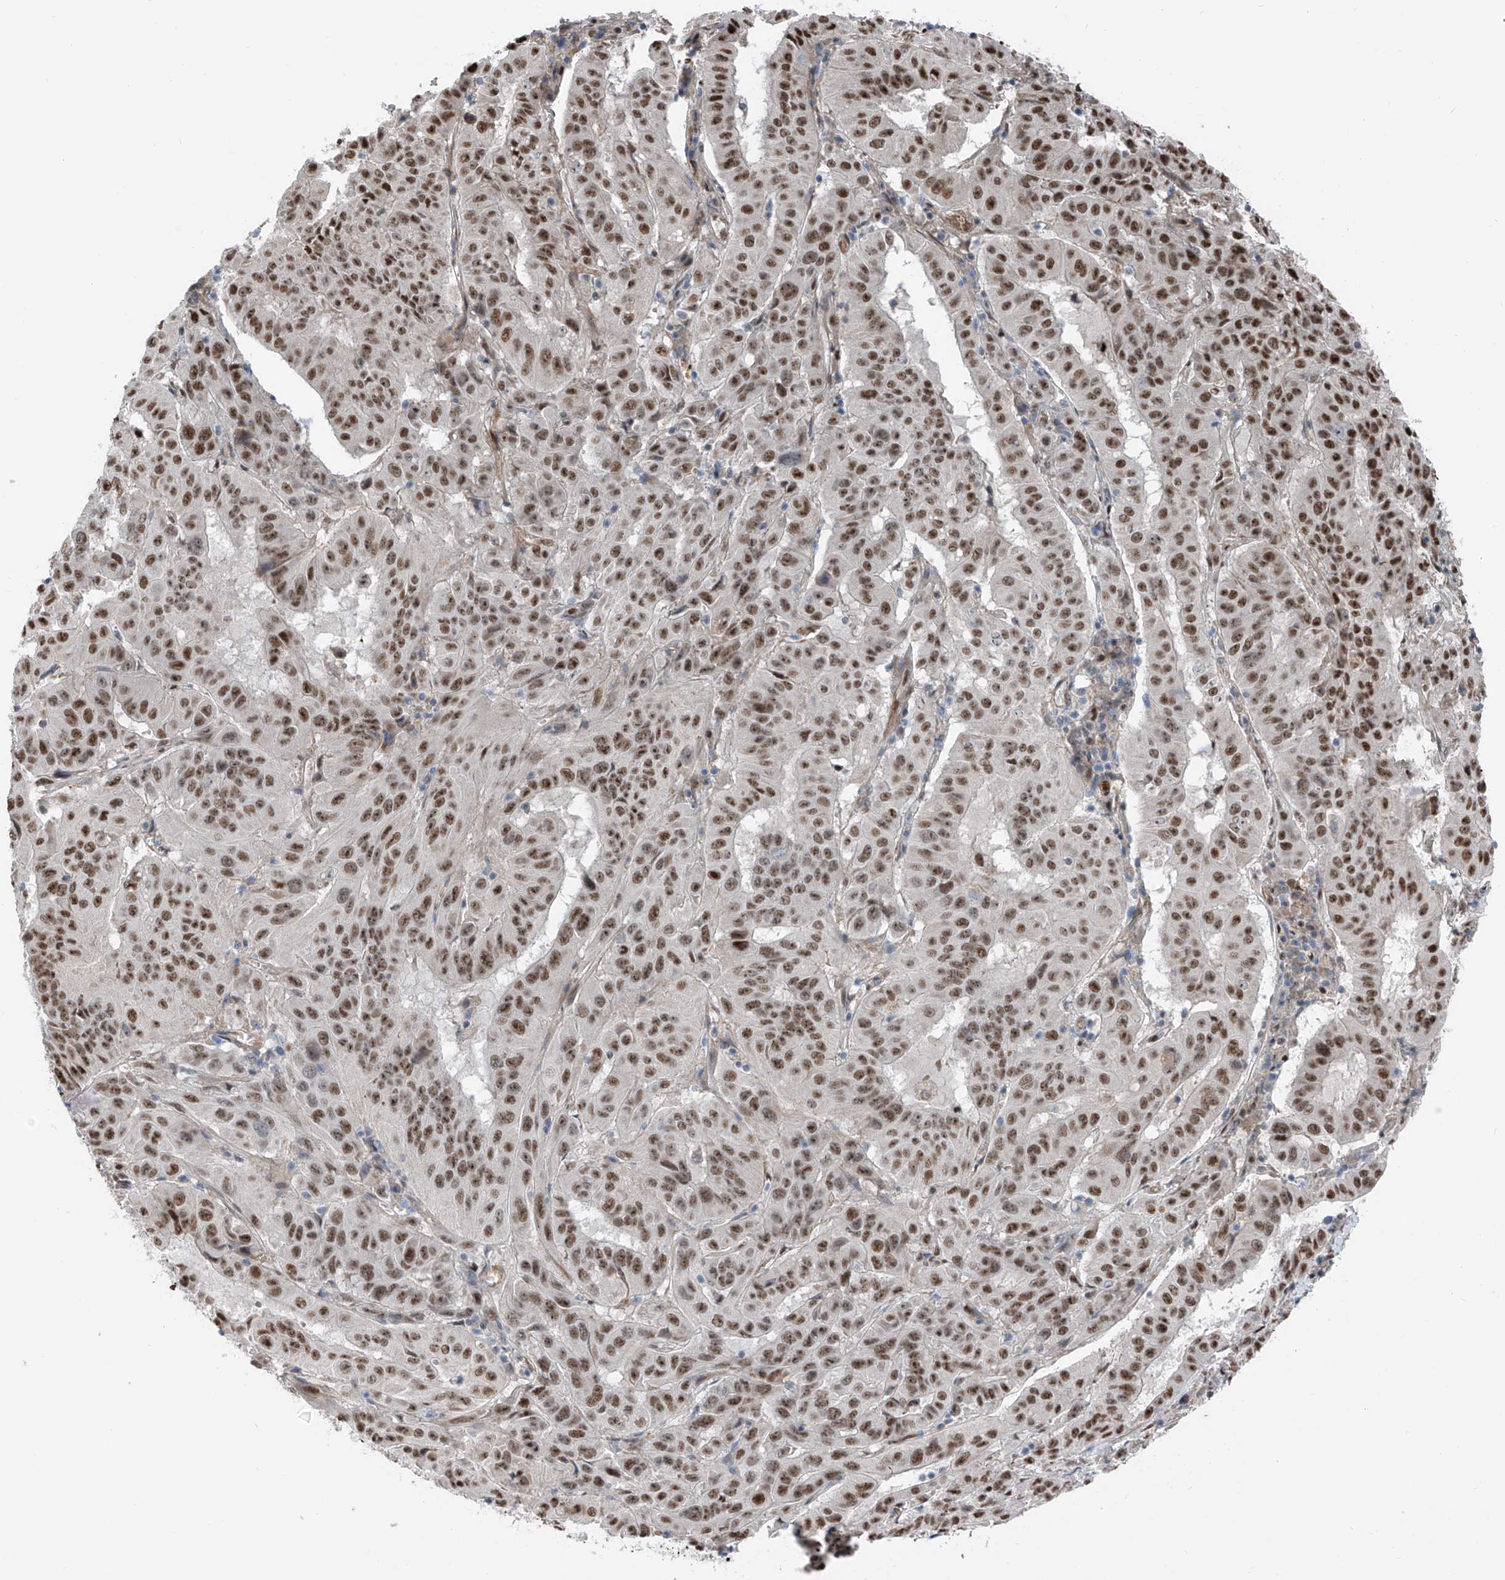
{"staining": {"intensity": "moderate", "quantity": ">75%", "location": "nuclear"}, "tissue": "pancreatic cancer", "cell_type": "Tumor cells", "image_type": "cancer", "snomed": [{"axis": "morphology", "description": "Adenocarcinoma, NOS"}, {"axis": "topography", "description": "Pancreas"}], "caption": "A brown stain highlights moderate nuclear expression of a protein in human pancreatic cancer (adenocarcinoma) tumor cells.", "gene": "RBP7", "patient": {"sex": "male", "age": 63}}